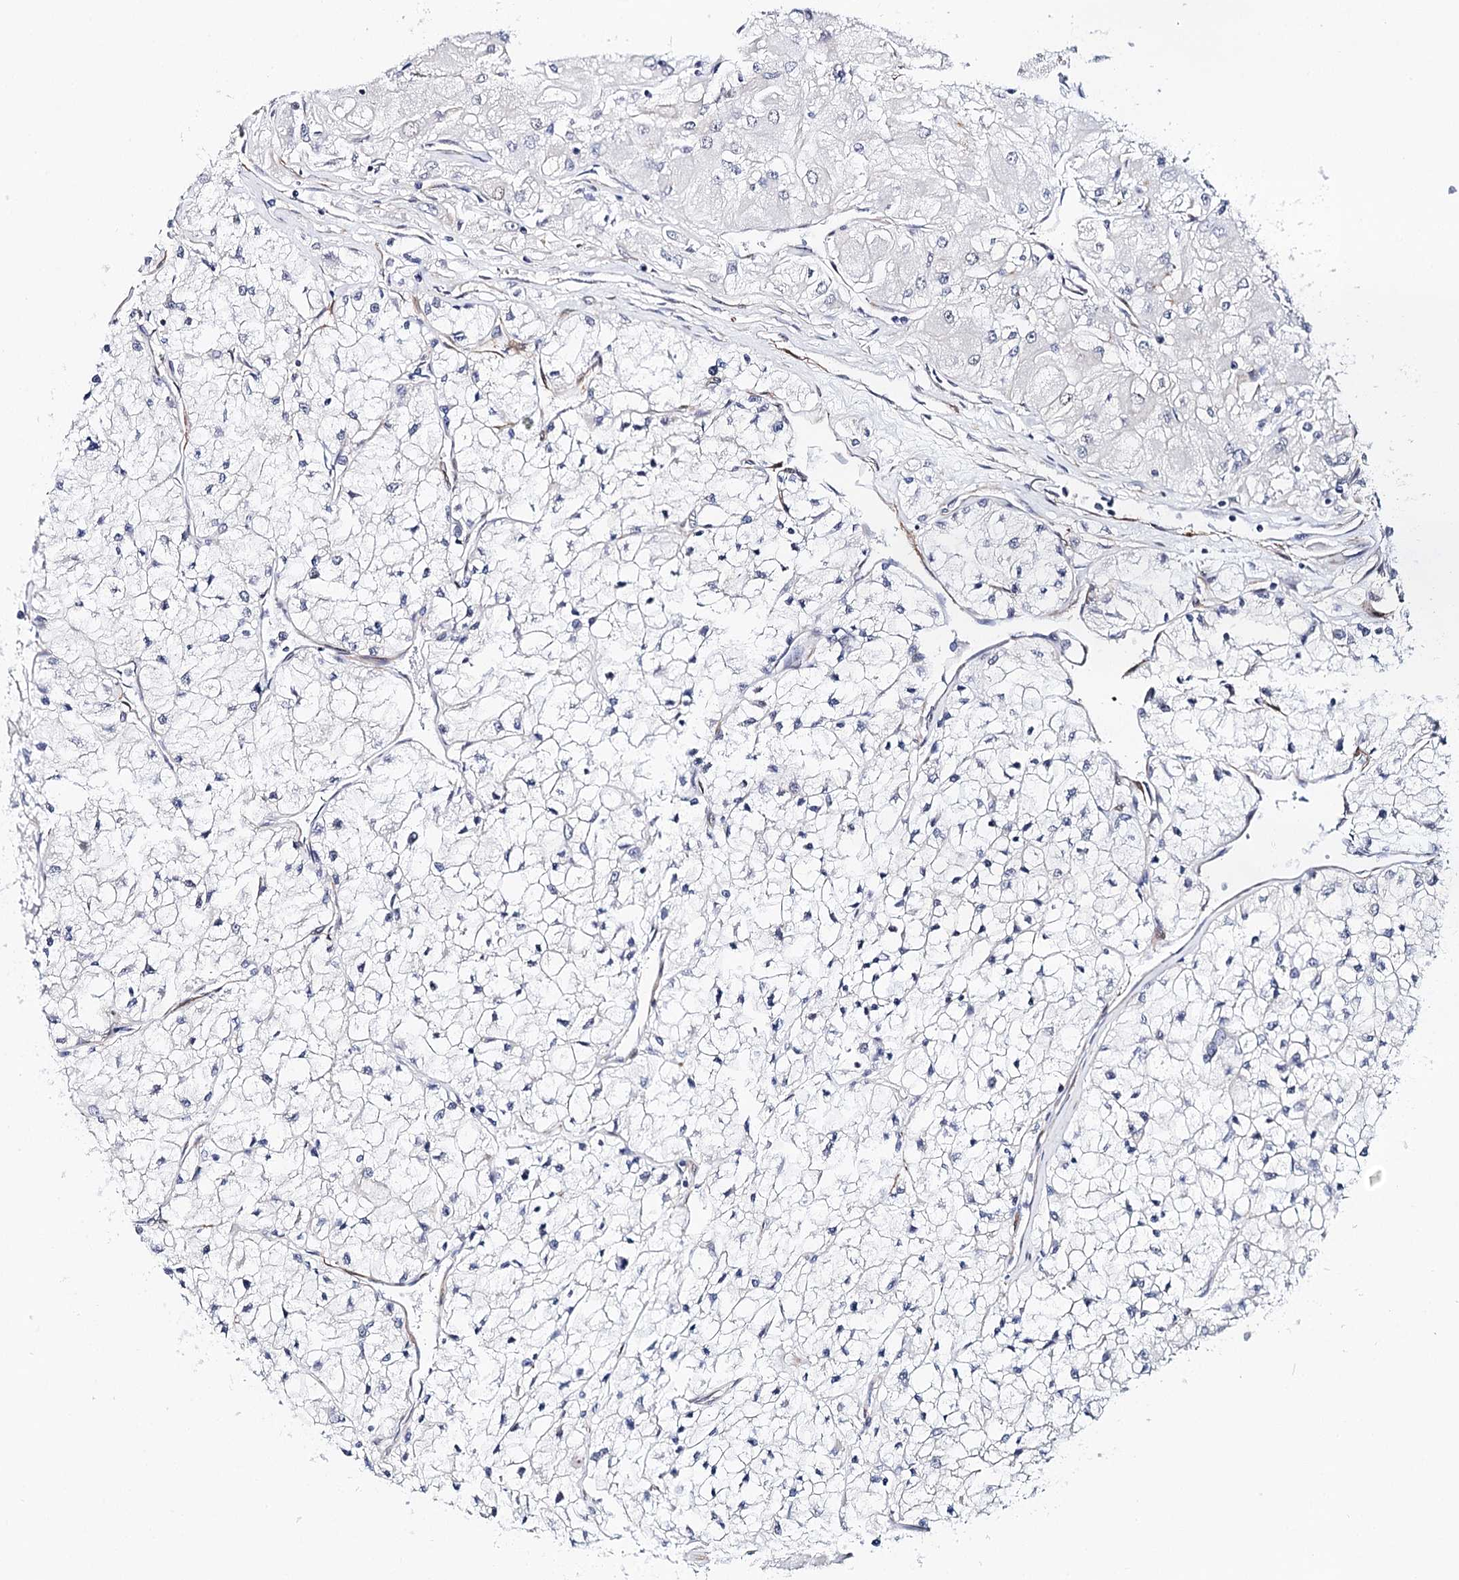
{"staining": {"intensity": "negative", "quantity": "none", "location": "none"}, "tissue": "renal cancer", "cell_type": "Tumor cells", "image_type": "cancer", "snomed": [{"axis": "morphology", "description": "Adenocarcinoma, NOS"}, {"axis": "topography", "description": "Kidney"}], "caption": "High magnification brightfield microscopy of renal cancer stained with DAB (brown) and counterstained with hematoxylin (blue): tumor cells show no significant staining. (Immunohistochemistry, brightfield microscopy, high magnification).", "gene": "PPP2R5B", "patient": {"sex": "male", "age": 80}}